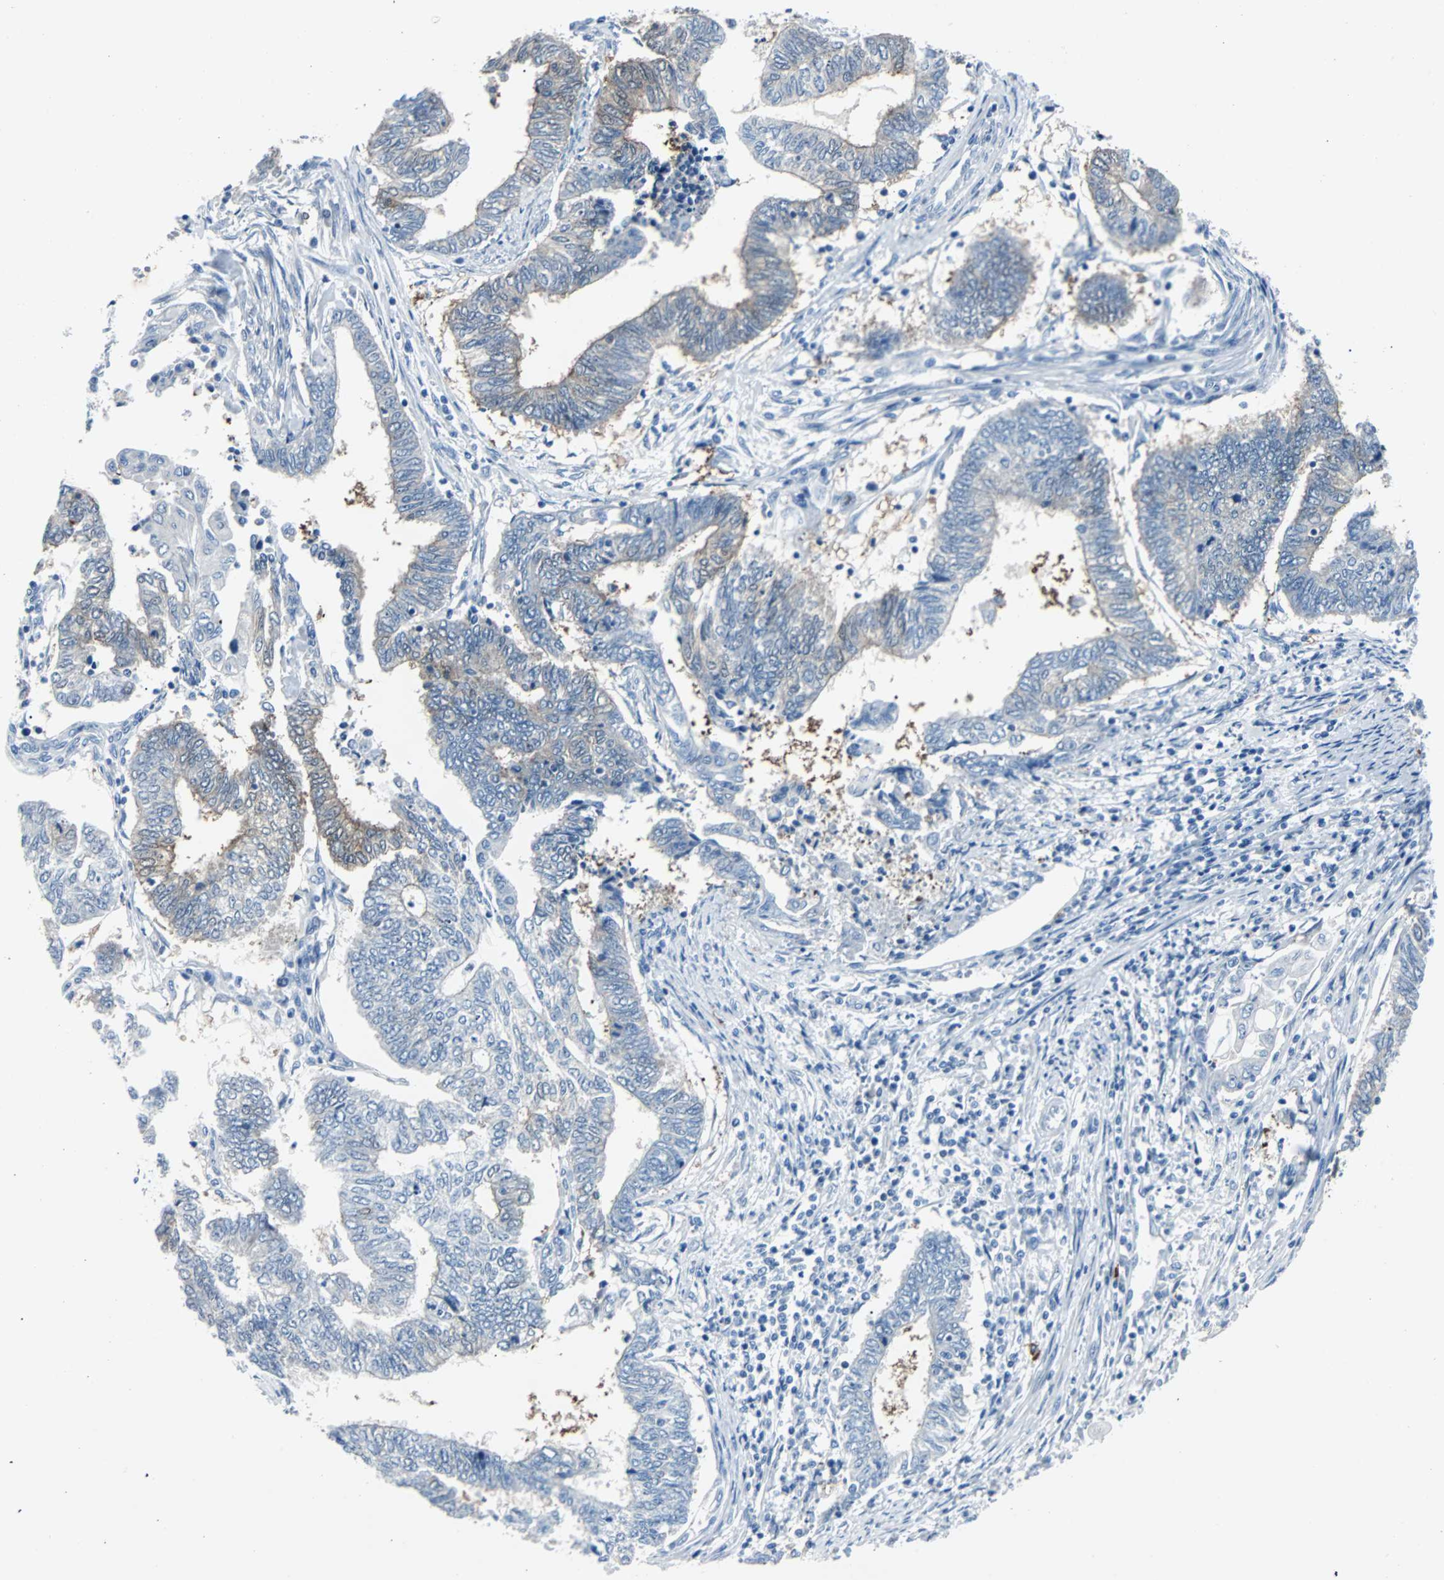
{"staining": {"intensity": "weak", "quantity": "<25%", "location": "cytoplasmic/membranous"}, "tissue": "endometrial cancer", "cell_type": "Tumor cells", "image_type": "cancer", "snomed": [{"axis": "morphology", "description": "Adenocarcinoma, NOS"}, {"axis": "topography", "description": "Uterus"}, {"axis": "topography", "description": "Endometrium"}], "caption": "An image of human endometrial cancer (adenocarcinoma) is negative for staining in tumor cells. (DAB (3,3'-diaminobenzidine) immunohistochemistry (IHC), high magnification).", "gene": "RASA1", "patient": {"sex": "female", "age": 70}}